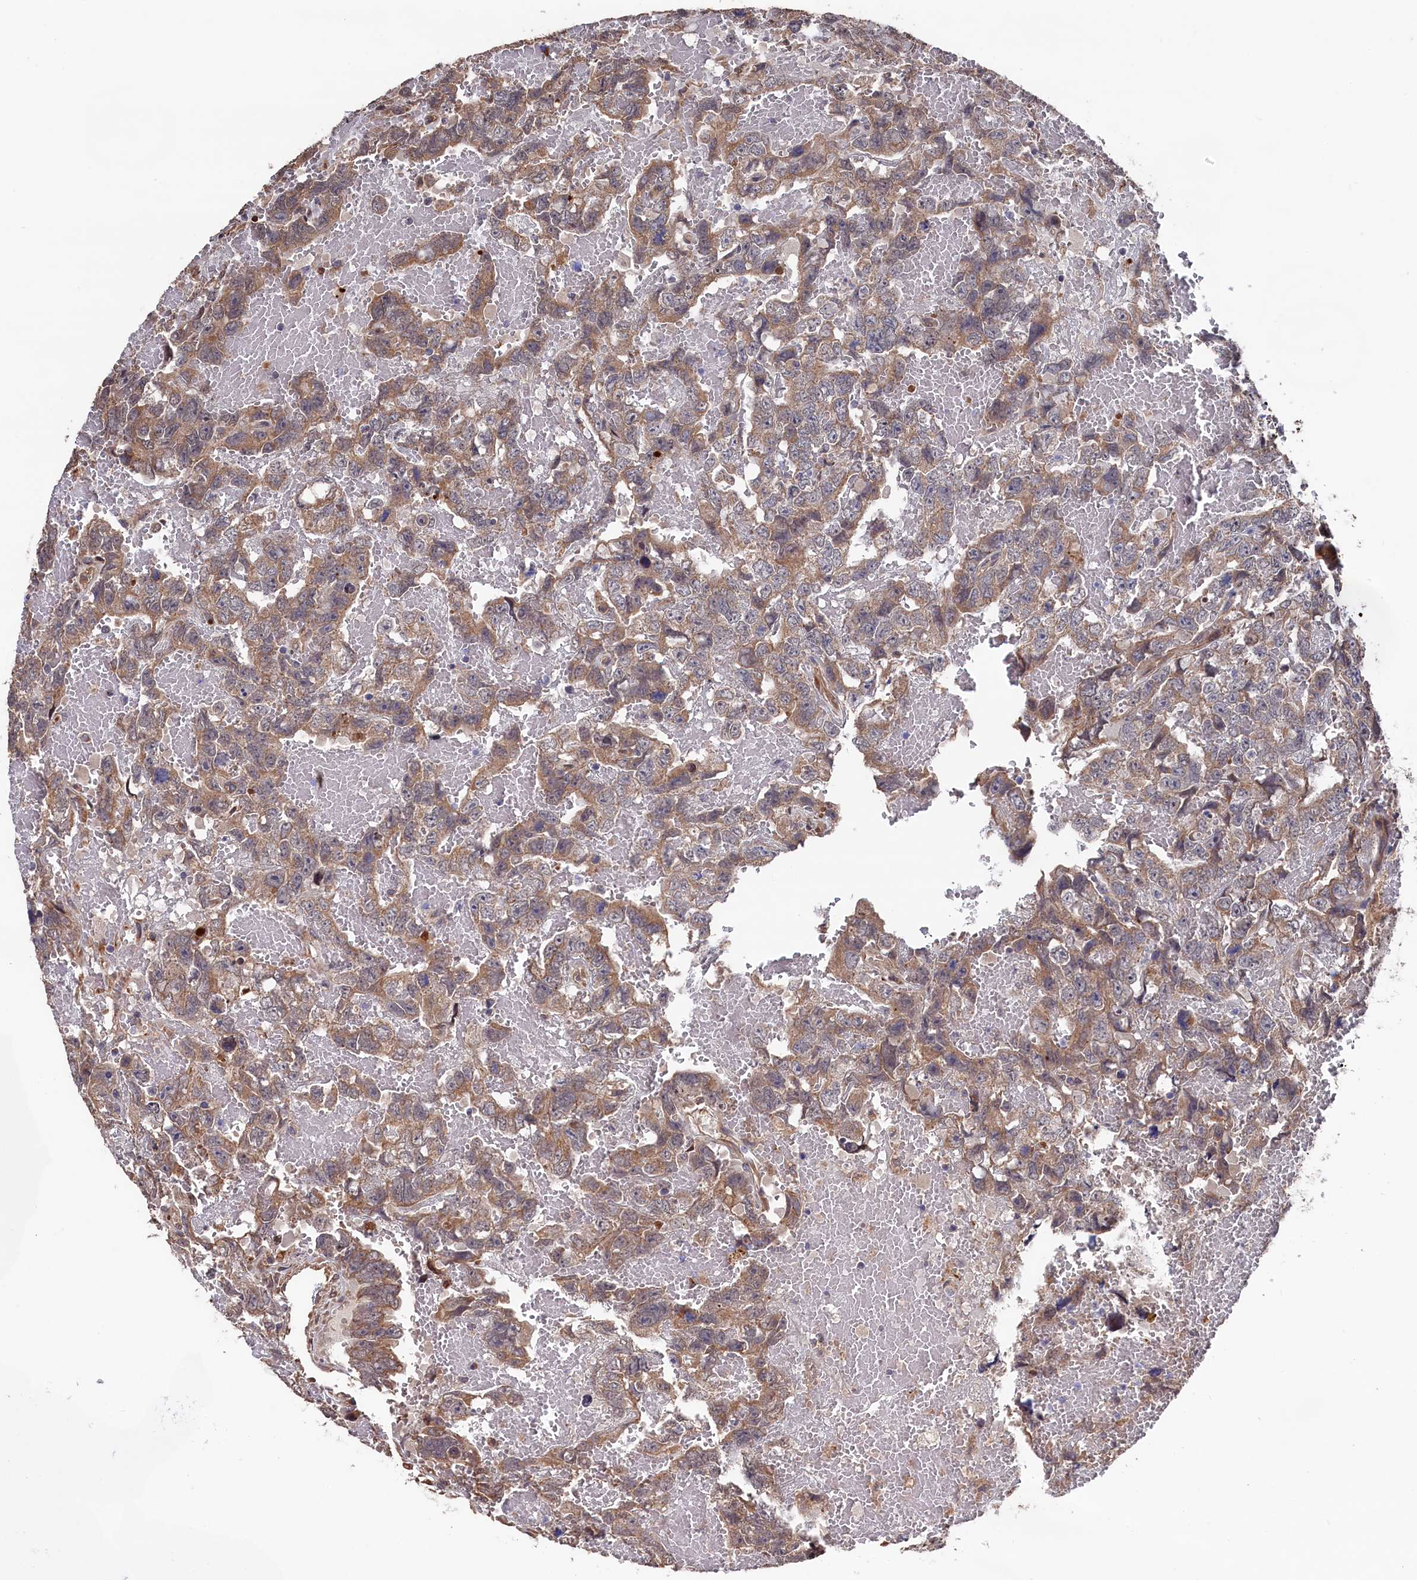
{"staining": {"intensity": "weak", "quantity": ">75%", "location": "cytoplasmic/membranous"}, "tissue": "testis cancer", "cell_type": "Tumor cells", "image_type": "cancer", "snomed": [{"axis": "morphology", "description": "Carcinoma, Embryonal, NOS"}, {"axis": "topography", "description": "Testis"}], "caption": "About >75% of tumor cells in human testis cancer (embryonal carcinoma) show weak cytoplasmic/membranous protein expression as visualized by brown immunohistochemical staining.", "gene": "SLC12A4", "patient": {"sex": "male", "age": 45}}